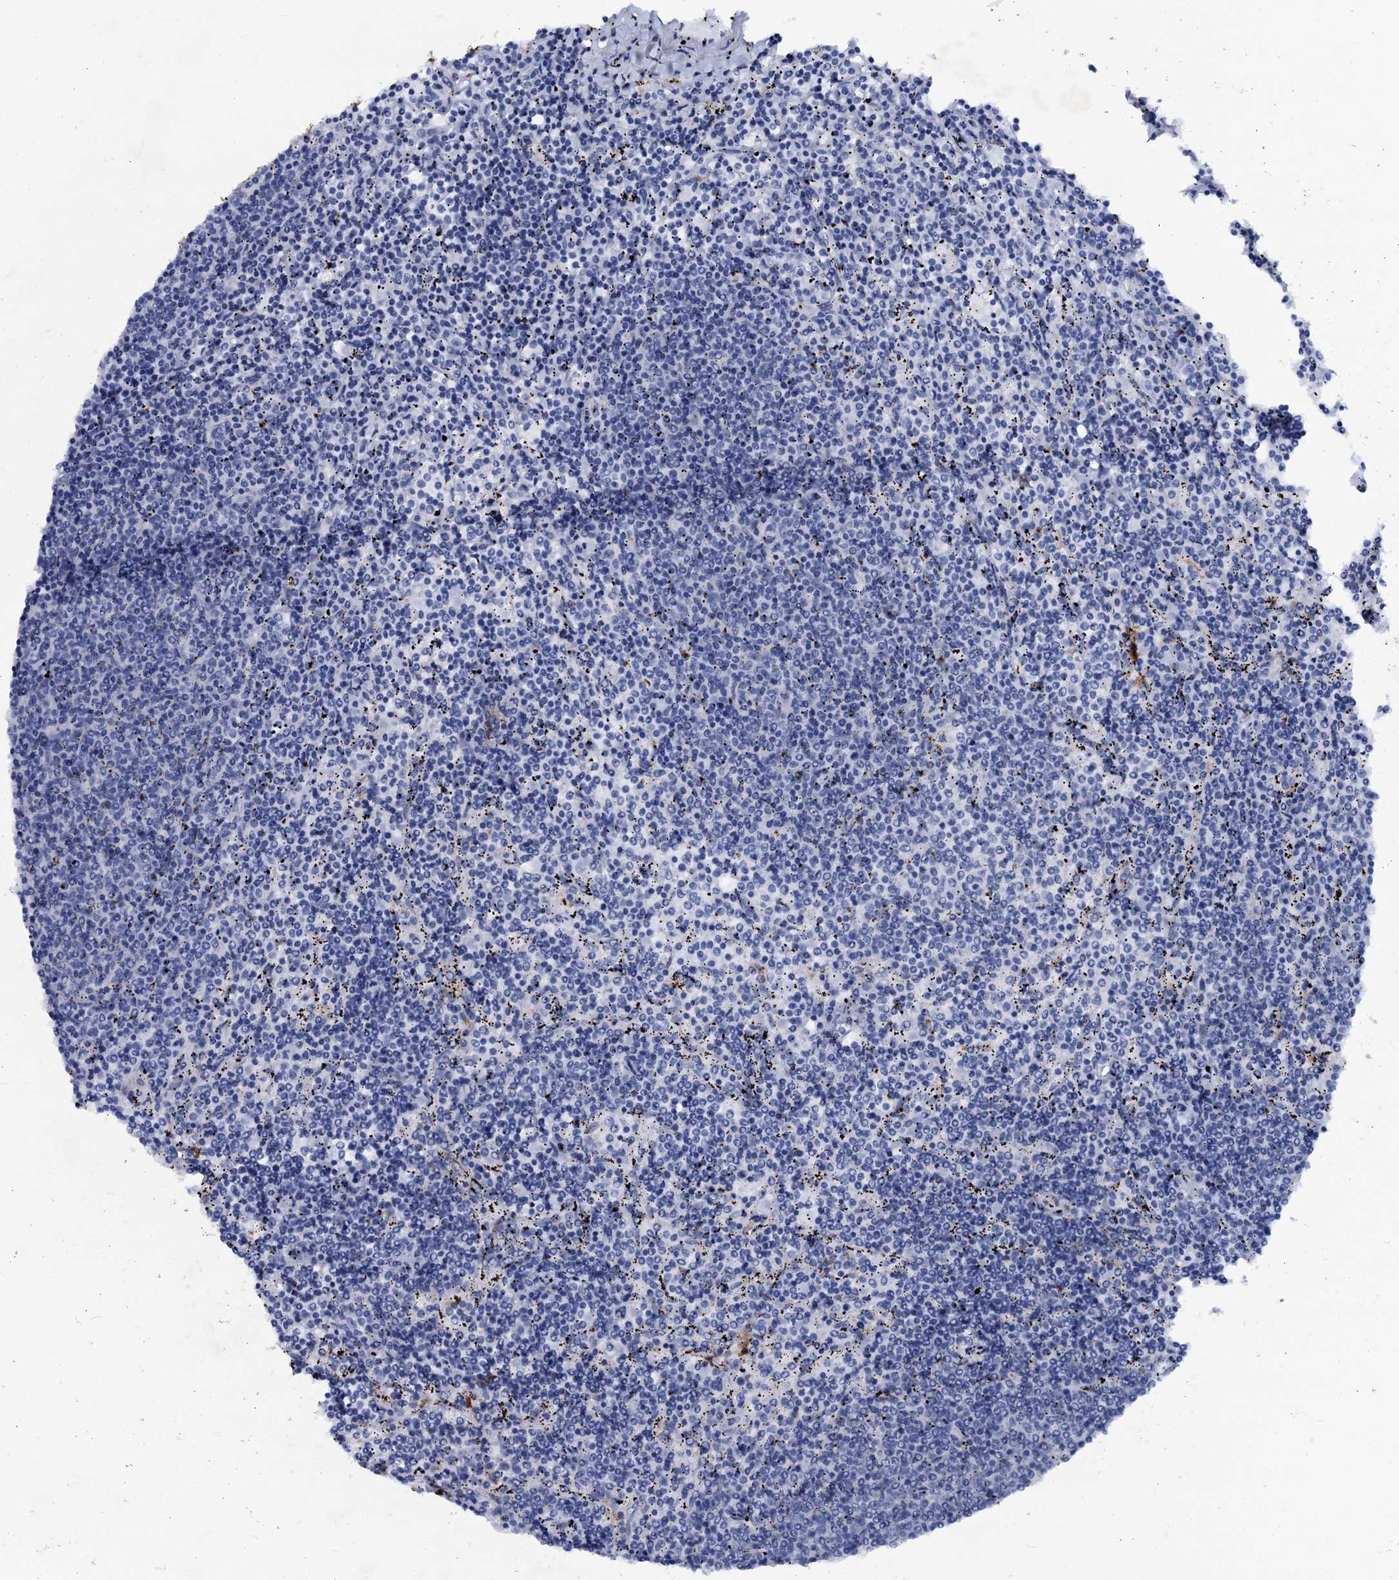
{"staining": {"intensity": "negative", "quantity": "none", "location": "none"}, "tissue": "lymphoma", "cell_type": "Tumor cells", "image_type": "cancer", "snomed": [{"axis": "morphology", "description": "Malignant lymphoma, non-Hodgkin's type, Low grade"}, {"axis": "topography", "description": "Spleen"}], "caption": "A high-resolution micrograph shows IHC staining of malignant lymphoma, non-Hodgkin's type (low-grade), which displays no significant expression in tumor cells.", "gene": "SLC4A7", "patient": {"sex": "female", "age": 50}}